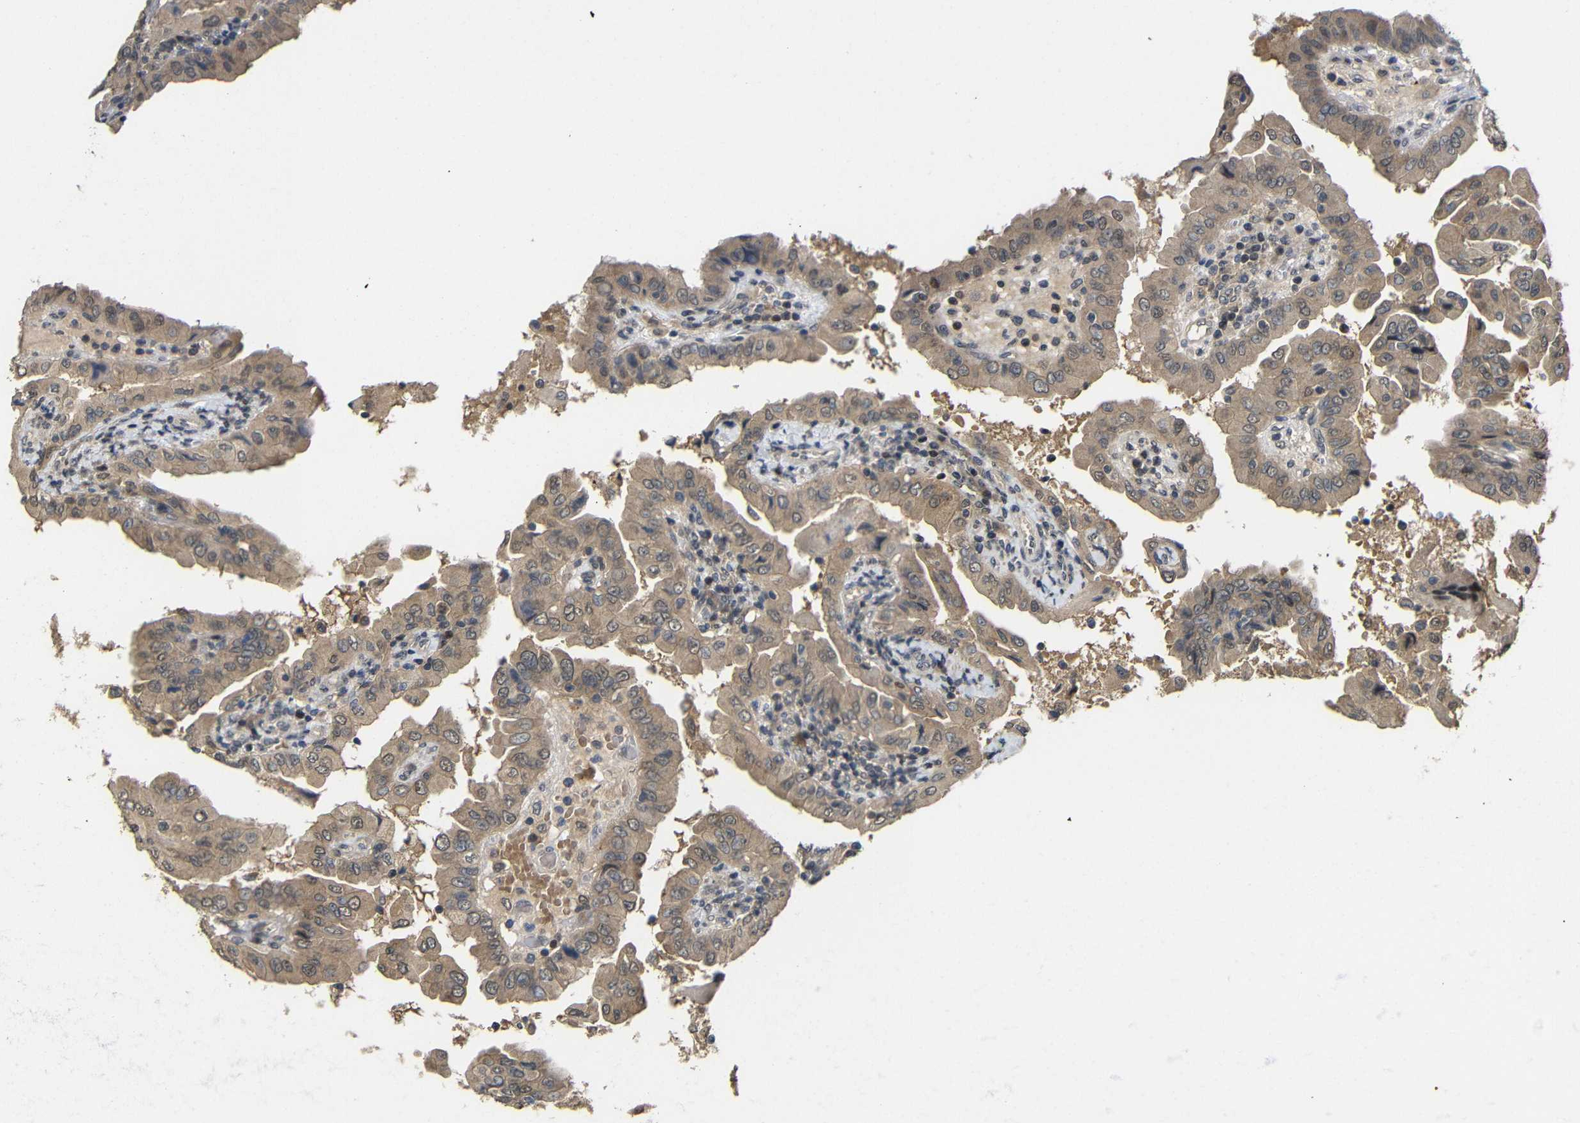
{"staining": {"intensity": "weak", "quantity": ">75%", "location": "cytoplasmic/membranous"}, "tissue": "thyroid cancer", "cell_type": "Tumor cells", "image_type": "cancer", "snomed": [{"axis": "morphology", "description": "Papillary adenocarcinoma, NOS"}, {"axis": "topography", "description": "Thyroid gland"}], "caption": "Protein staining displays weak cytoplasmic/membranous staining in about >75% of tumor cells in thyroid papillary adenocarcinoma.", "gene": "ATG12", "patient": {"sex": "male", "age": 33}}